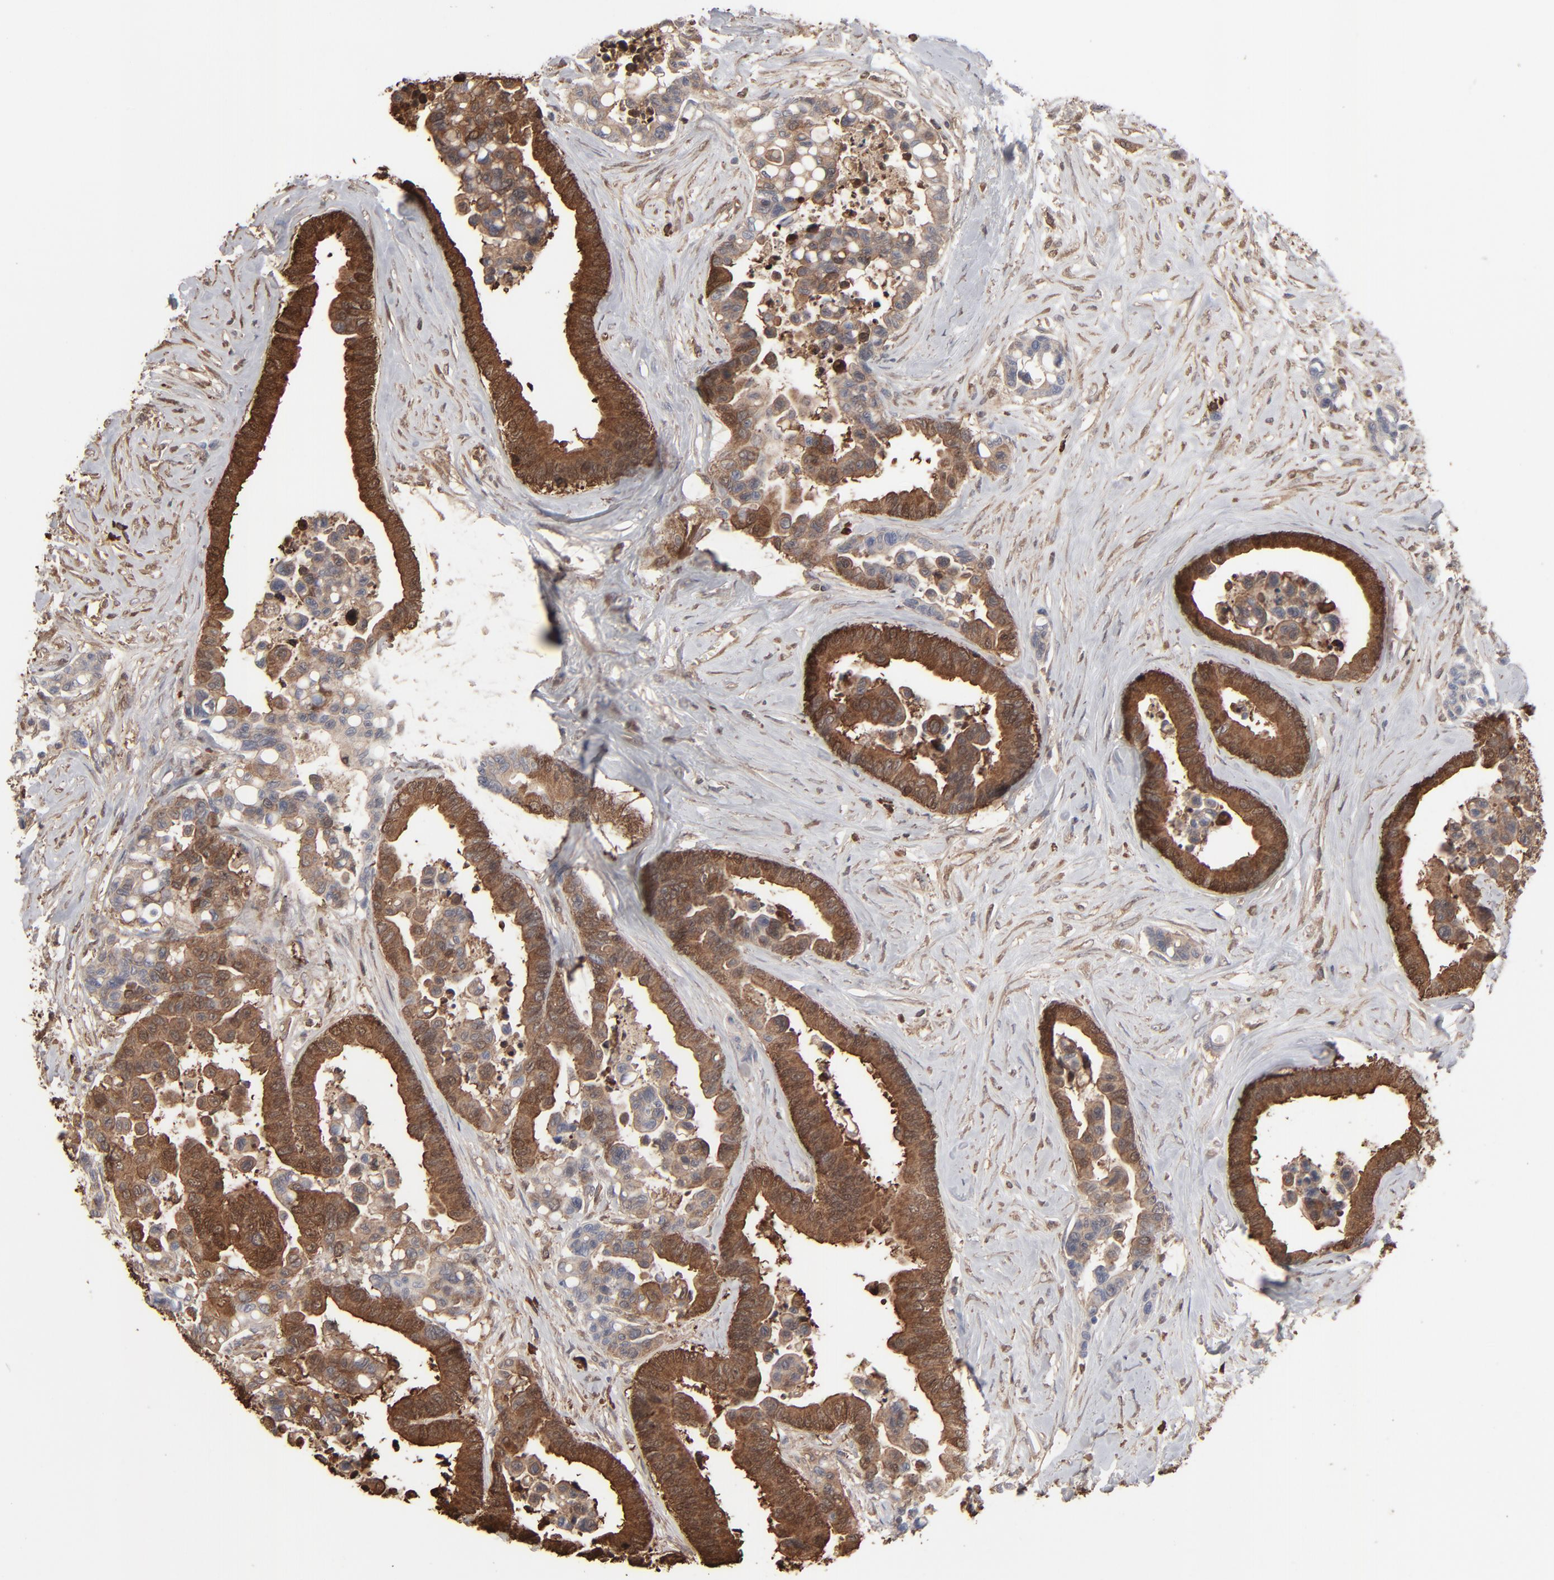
{"staining": {"intensity": "strong", "quantity": ">75%", "location": "cytoplasmic/membranous"}, "tissue": "colorectal cancer", "cell_type": "Tumor cells", "image_type": "cancer", "snomed": [{"axis": "morphology", "description": "Adenocarcinoma, NOS"}, {"axis": "topography", "description": "Colon"}], "caption": "Immunohistochemical staining of colorectal adenocarcinoma reveals high levels of strong cytoplasmic/membranous staining in approximately >75% of tumor cells.", "gene": "NME1-NME2", "patient": {"sex": "male", "age": 82}}